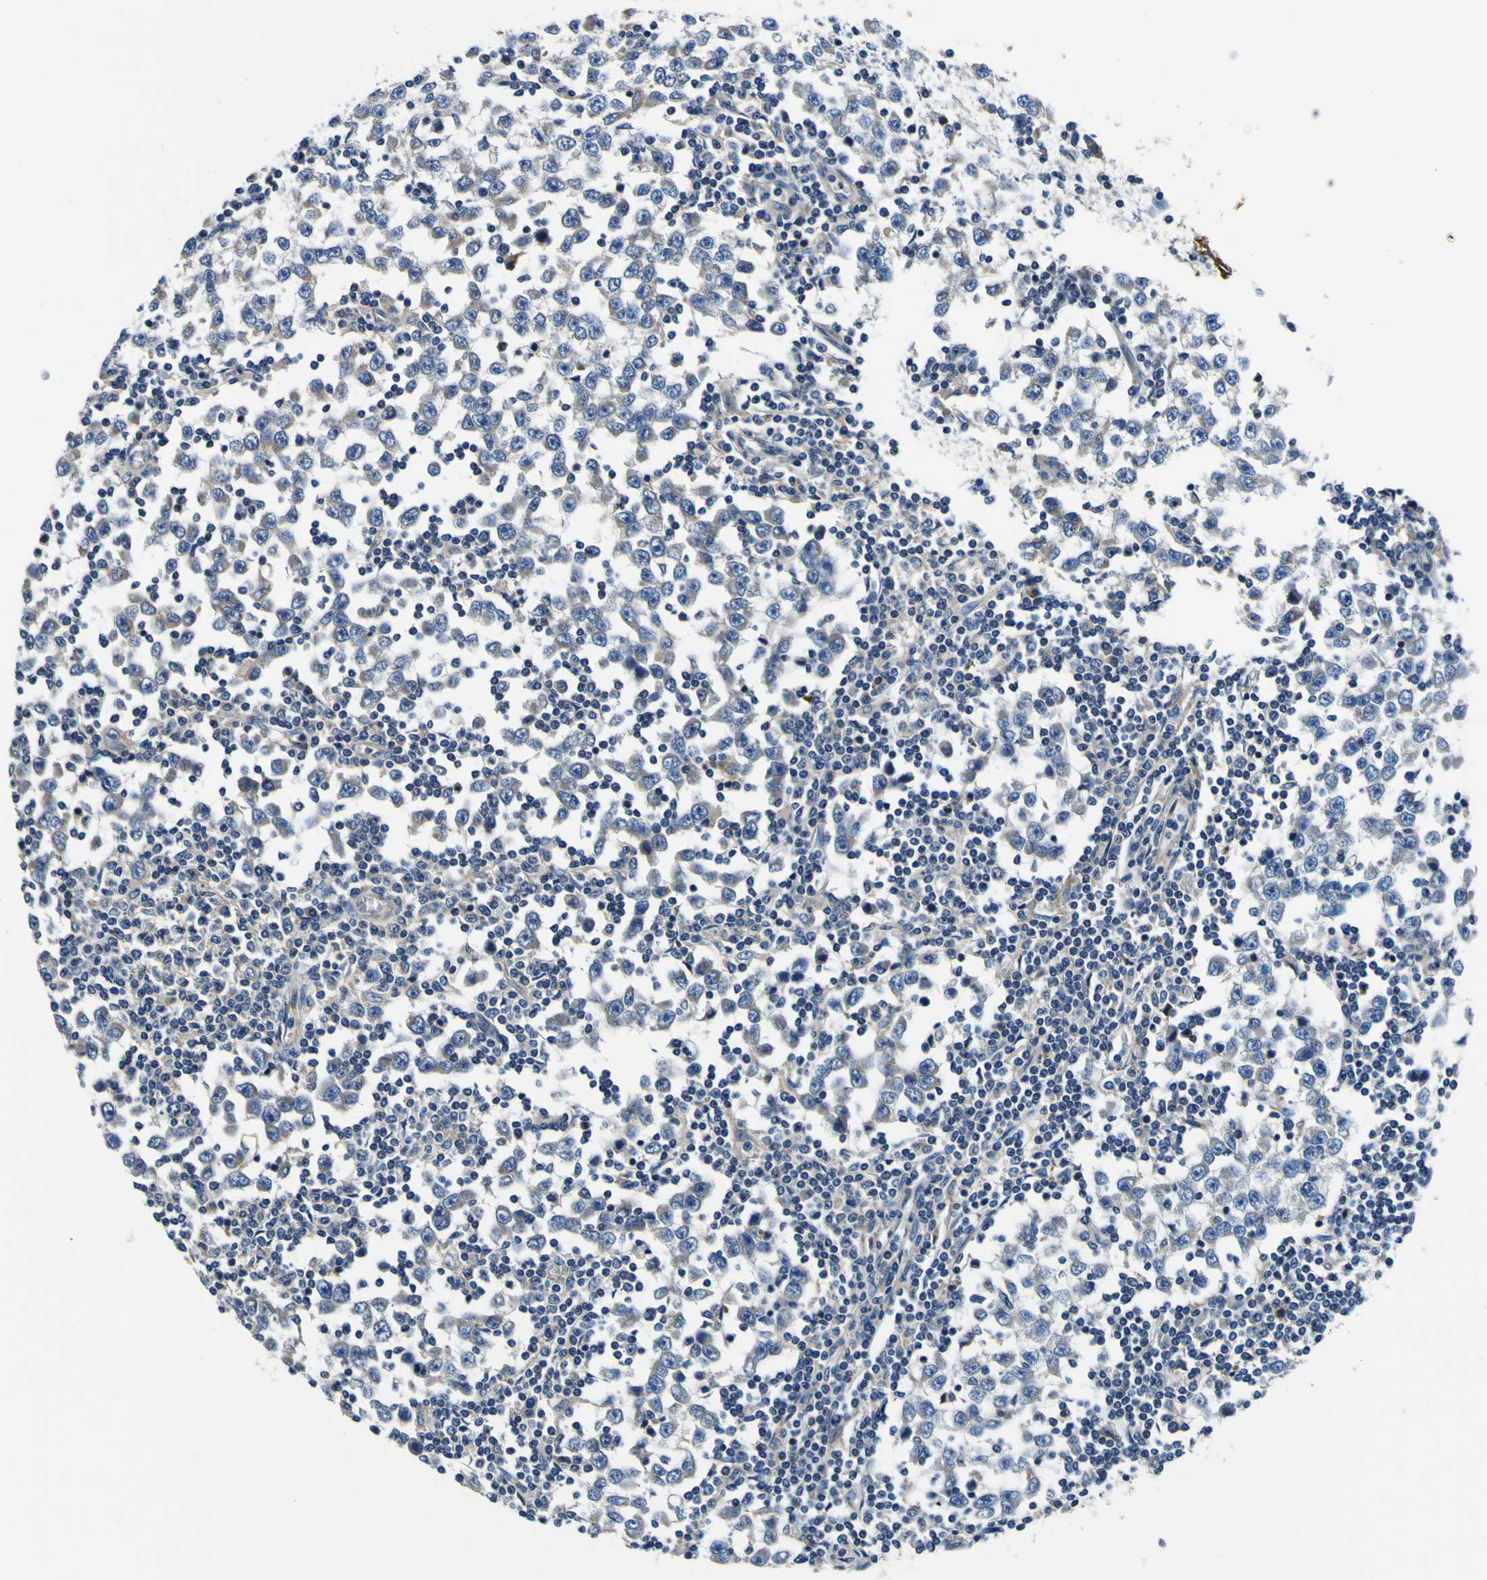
{"staining": {"intensity": "moderate", "quantity": "<25%", "location": "cytoplasmic/membranous"}, "tissue": "testis cancer", "cell_type": "Tumor cells", "image_type": "cancer", "snomed": [{"axis": "morphology", "description": "Seminoma, NOS"}, {"axis": "topography", "description": "Testis"}], "caption": "Tumor cells demonstrate low levels of moderate cytoplasmic/membranous expression in approximately <25% of cells in testis cancer (seminoma).", "gene": "CLSTN1", "patient": {"sex": "male", "age": 65}}